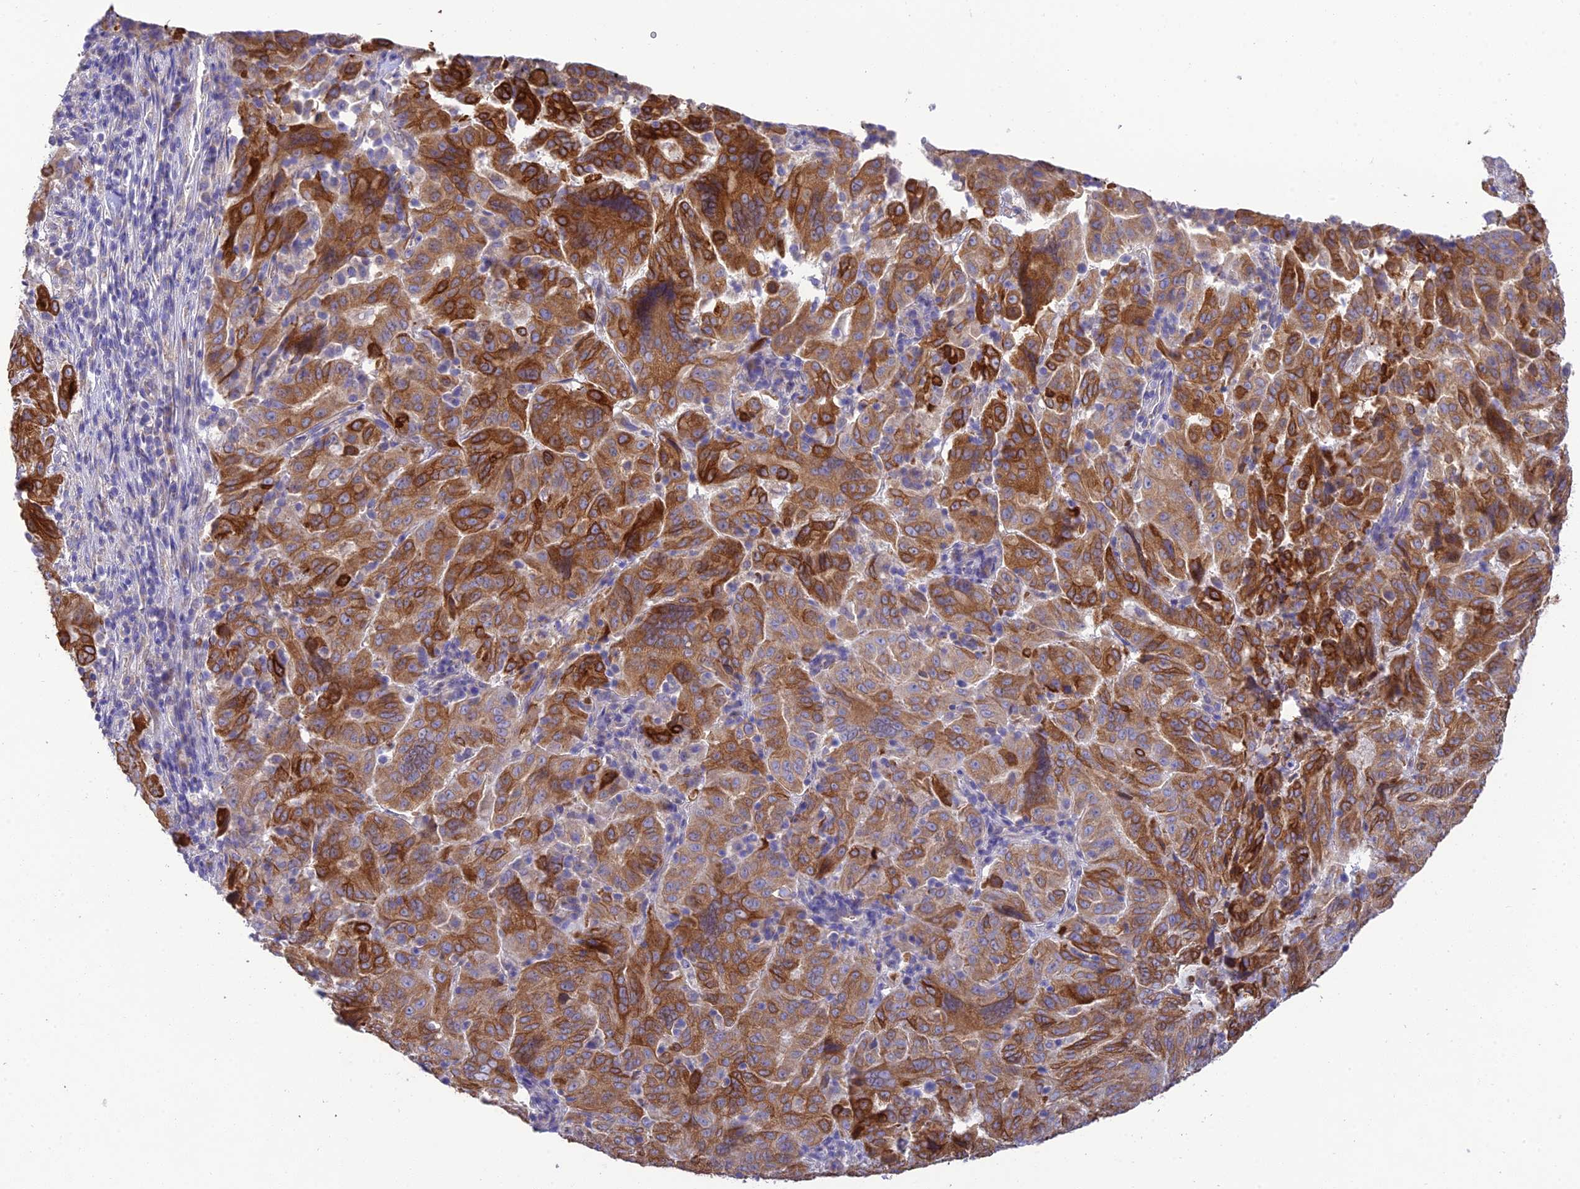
{"staining": {"intensity": "moderate", "quantity": ">75%", "location": "cytoplasmic/membranous"}, "tissue": "pancreatic cancer", "cell_type": "Tumor cells", "image_type": "cancer", "snomed": [{"axis": "morphology", "description": "Adenocarcinoma, NOS"}, {"axis": "topography", "description": "Pancreas"}], "caption": "A photomicrograph showing moderate cytoplasmic/membranous positivity in about >75% of tumor cells in adenocarcinoma (pancreatic), as visualized by brown immunohistochemical staining.", "gene": "HSD17B2", "patient": {"sex": "male", "age": 63}}